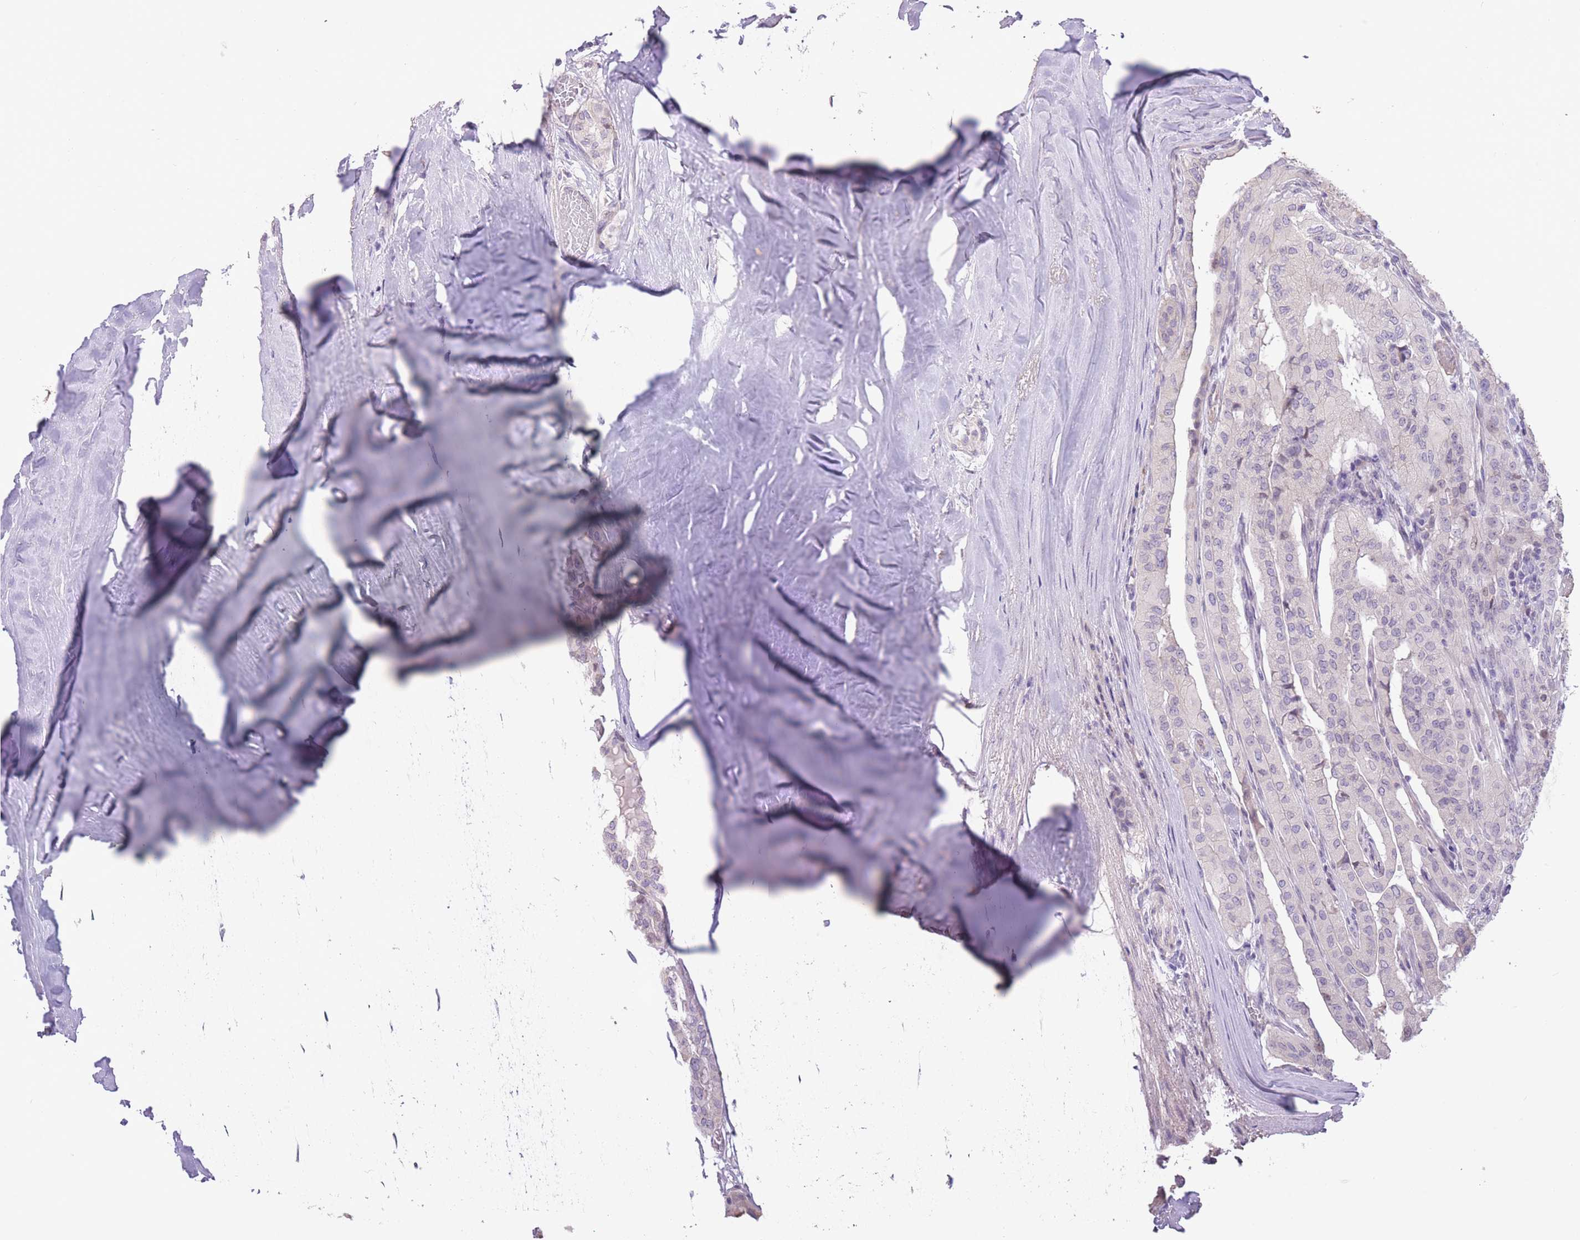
{"staining": {"intensity": "negative", "quantity": "none", "location": "none"}, "tissue": "thyroid cancer", "cell_type": "Tumor cells", "image_type": "cancer", "snomed": [{"axis": "morphology", "description": "Papillary adenocarcinoma, NOS"}, {"axis": "topography", "description": "Thyroid gland"}], "caption": "Immunohistochemistry of human thyroid papillary adenocarcinoma reveals no expression in tumor cells.", "gene": "WDR70", "patient": {"sex": "female", "age": 59}}